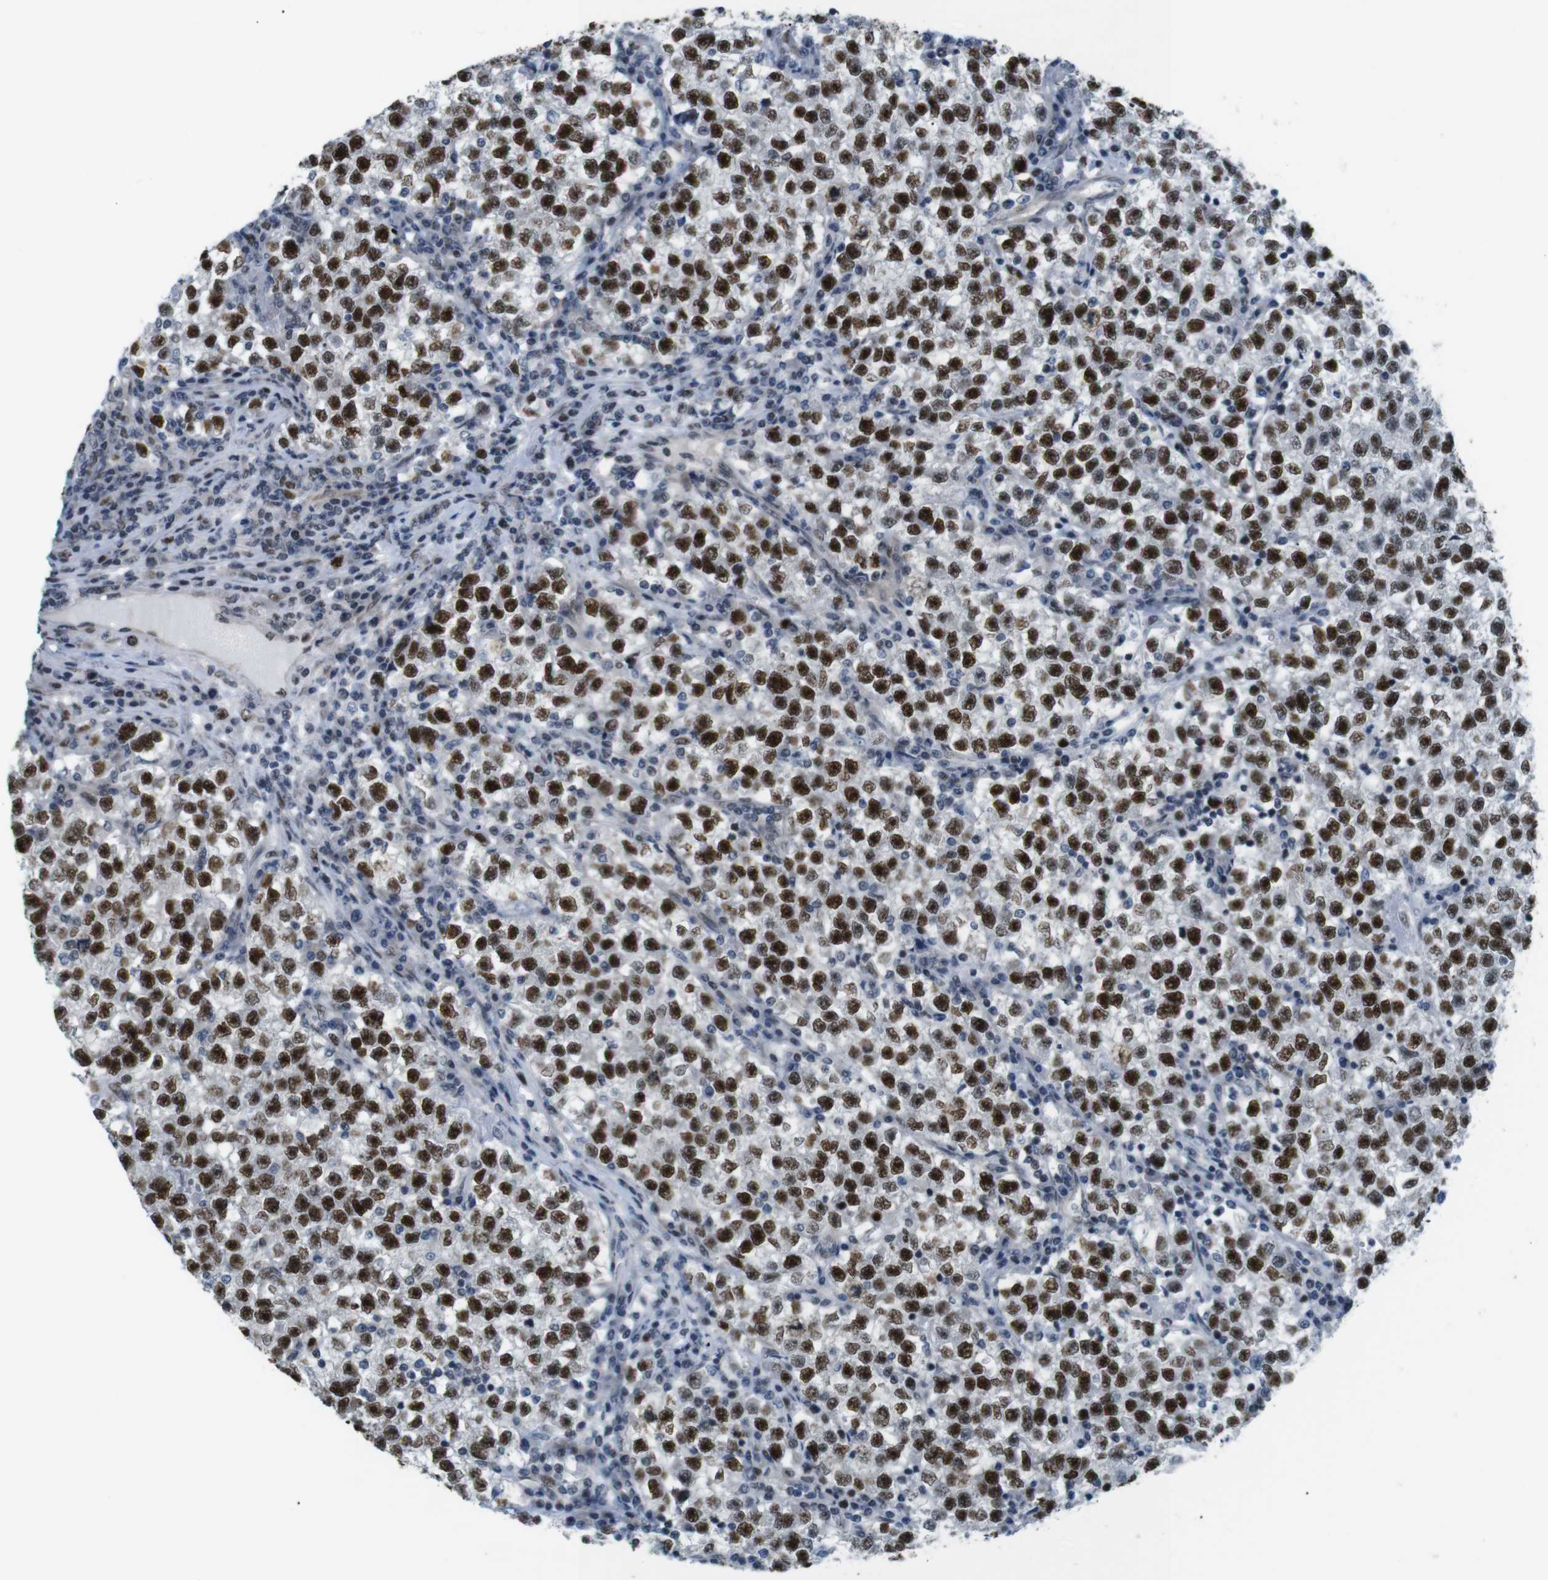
{"staining": {"intensity": "strong", "quantity": ">75%", "location": "nuclear"}, "tissue": "testis cancer", "cell_type": "Tumor cells", "image_type": "cancer", "snomed": [{"axis": "morphology", "description": "Seminoma, NOS"}, {"axis": "topography", "description": "Testis"}], "caption": "Immunohistochemistry (DAB) staining of human testis cancer (seminoma) displays strong nuclear protein staining in about >75% of tumor cells.", "gene": "SMCO2", "patient": {"sex": "male", "age": 22}}